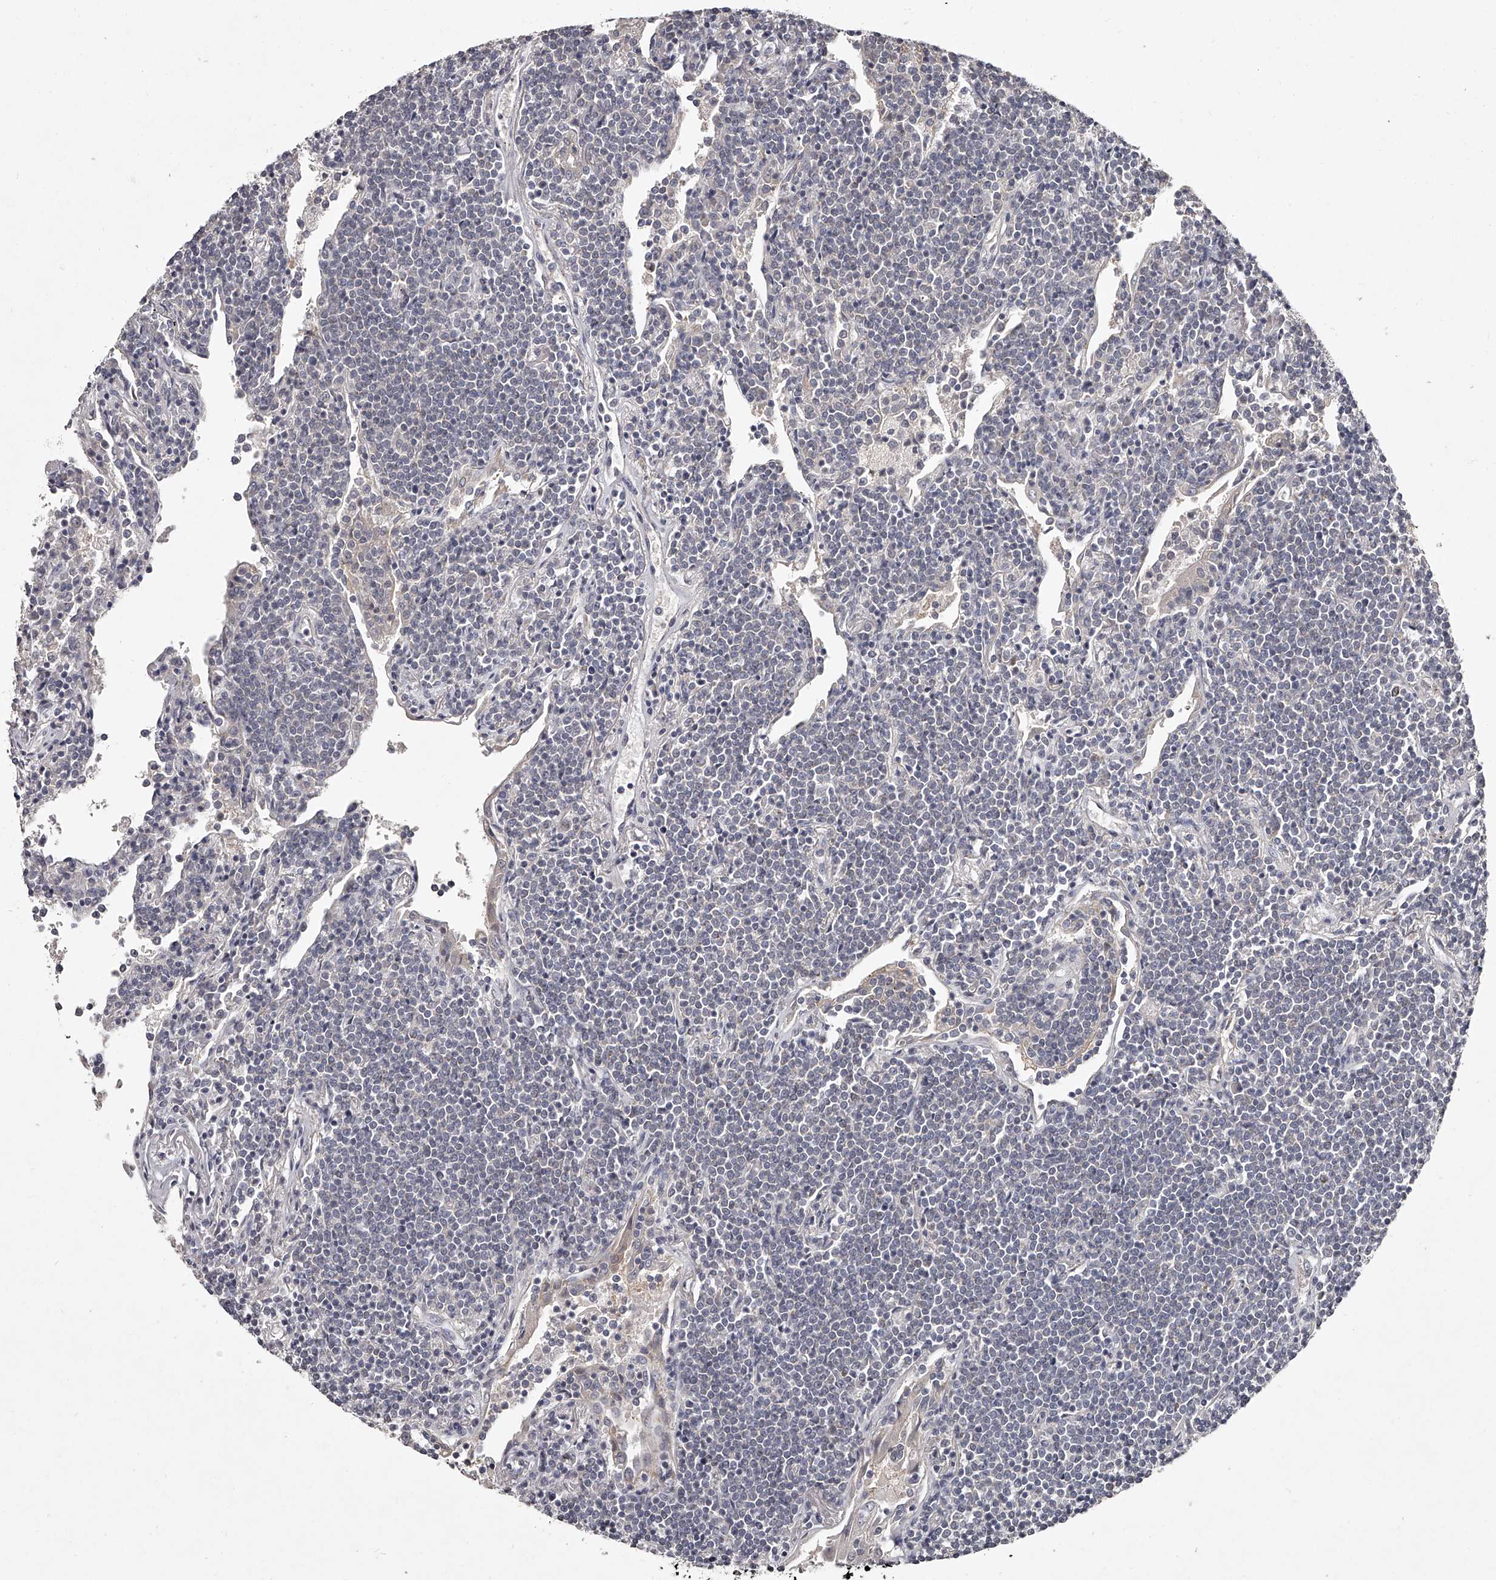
{"staining": {"intensity": "negative", "quantity": "none", "location": "none"}, "tissue": "lymphoma", "cell_type": "Tumor cells", "image_type": "cancer", "snomed": [{"axis": "morphology", "description": "Malignant lymphoma, non-Hodgkin's type, Low grade"}, {"axis": "topography", "description": "Lung"}], "caption": "The photomicrograph shows no staining of tumor cells in lymphoma.", "gene": "NT5DC1", "patient": {"sex": "female", "age": 71}}